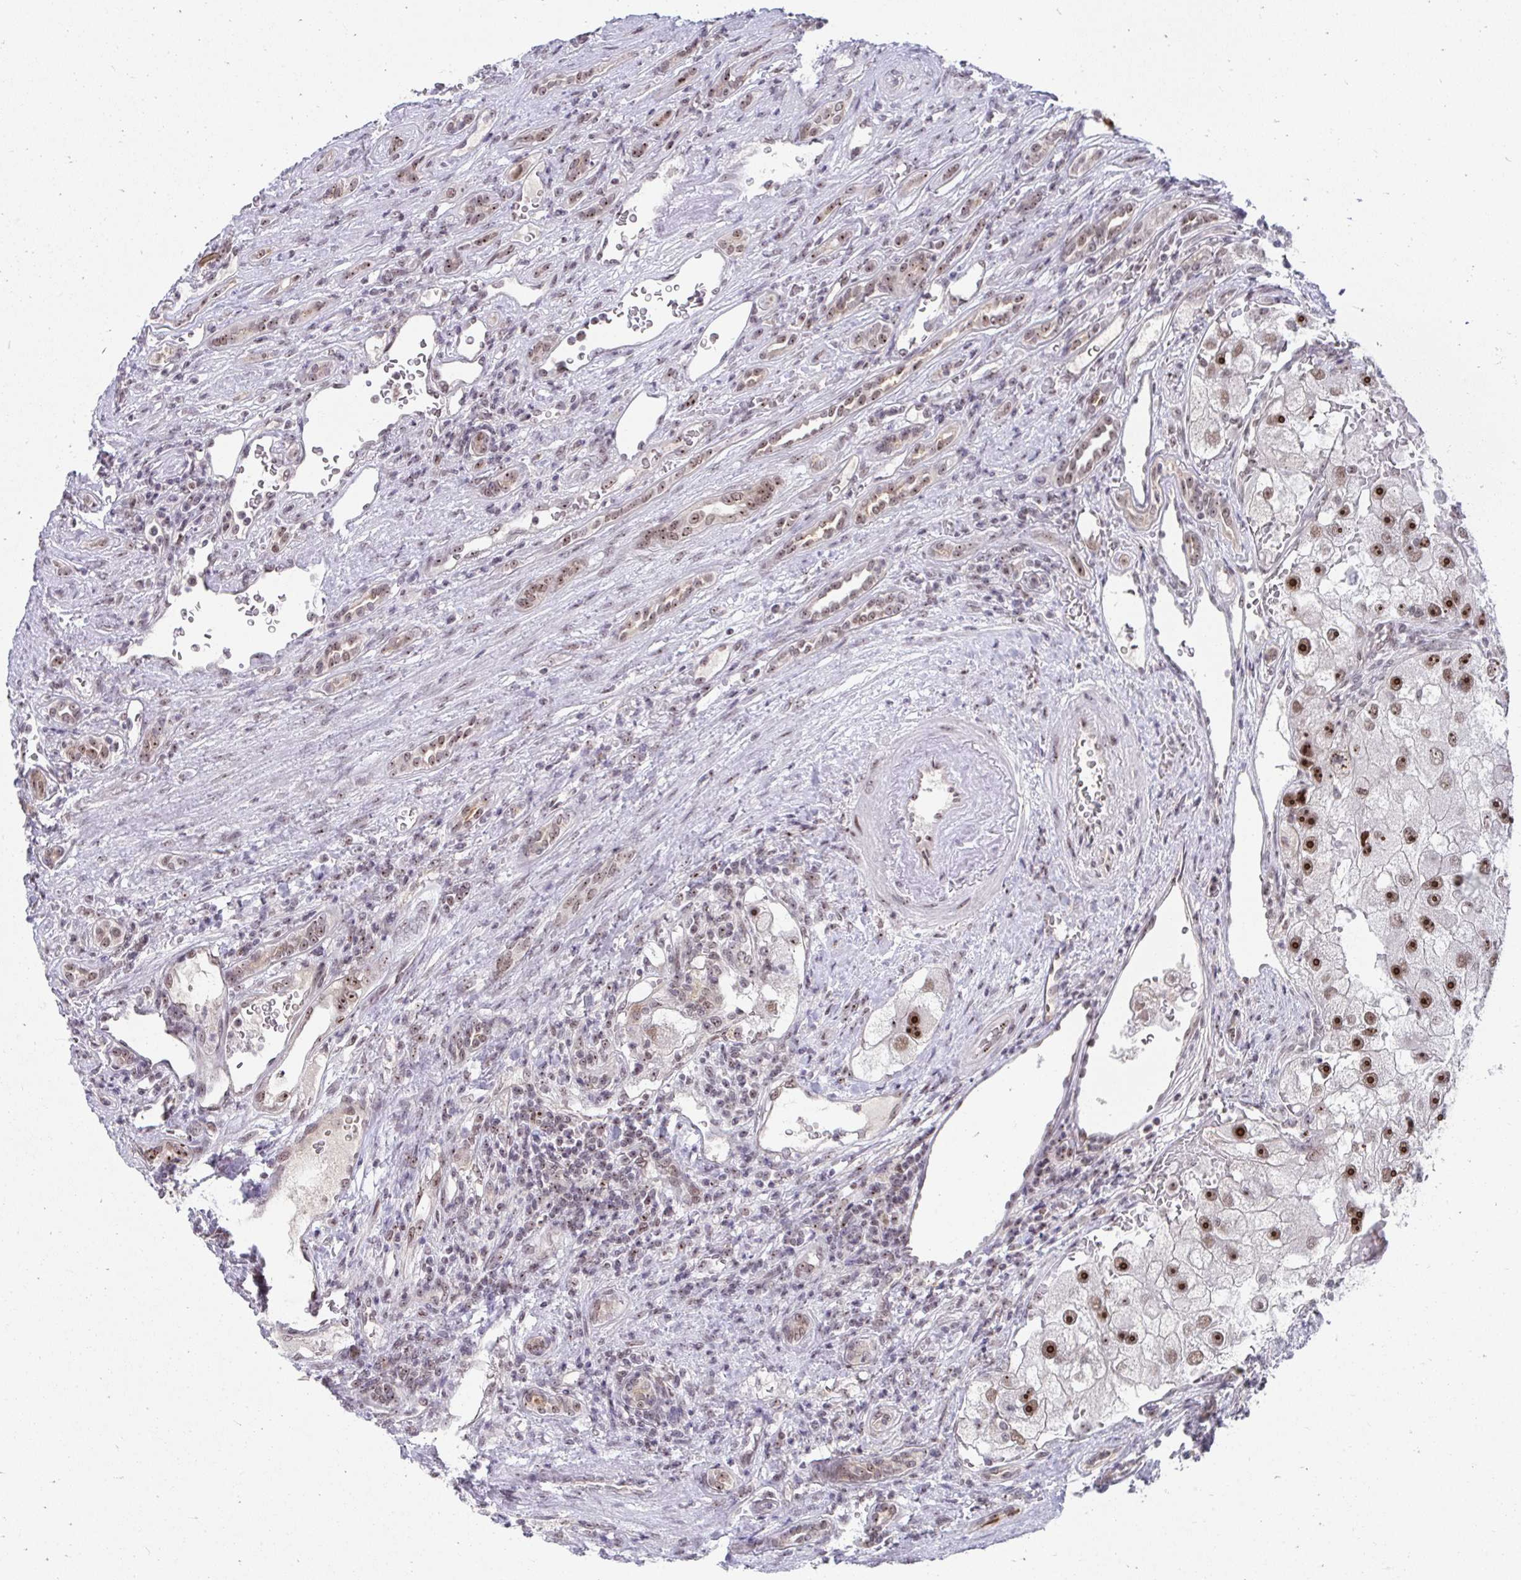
{"staining": {"intensity": "strong", "quantity": "25%-75%", "location": "nuclear"}, "tissue": "renal cancer", "cell_type": "Tumor cells", "image_type": "cancer", "snomed": [{"axis": "morphology", "description": "Adenocarcinoma, NOS"}, {"axis": "topography", "description": "Kidney"}], "caption": "Protein staining displays strong nuclear positivity in approximately 25%-75% of tumor cells in renal cancer. The protein of interest is stained brown, and the nuclei are stained in blue (DAB IHC with brightfield microscopy, high magnification).", "gene": "HIRA", "patient": {"sex": "male", "age": 63}}